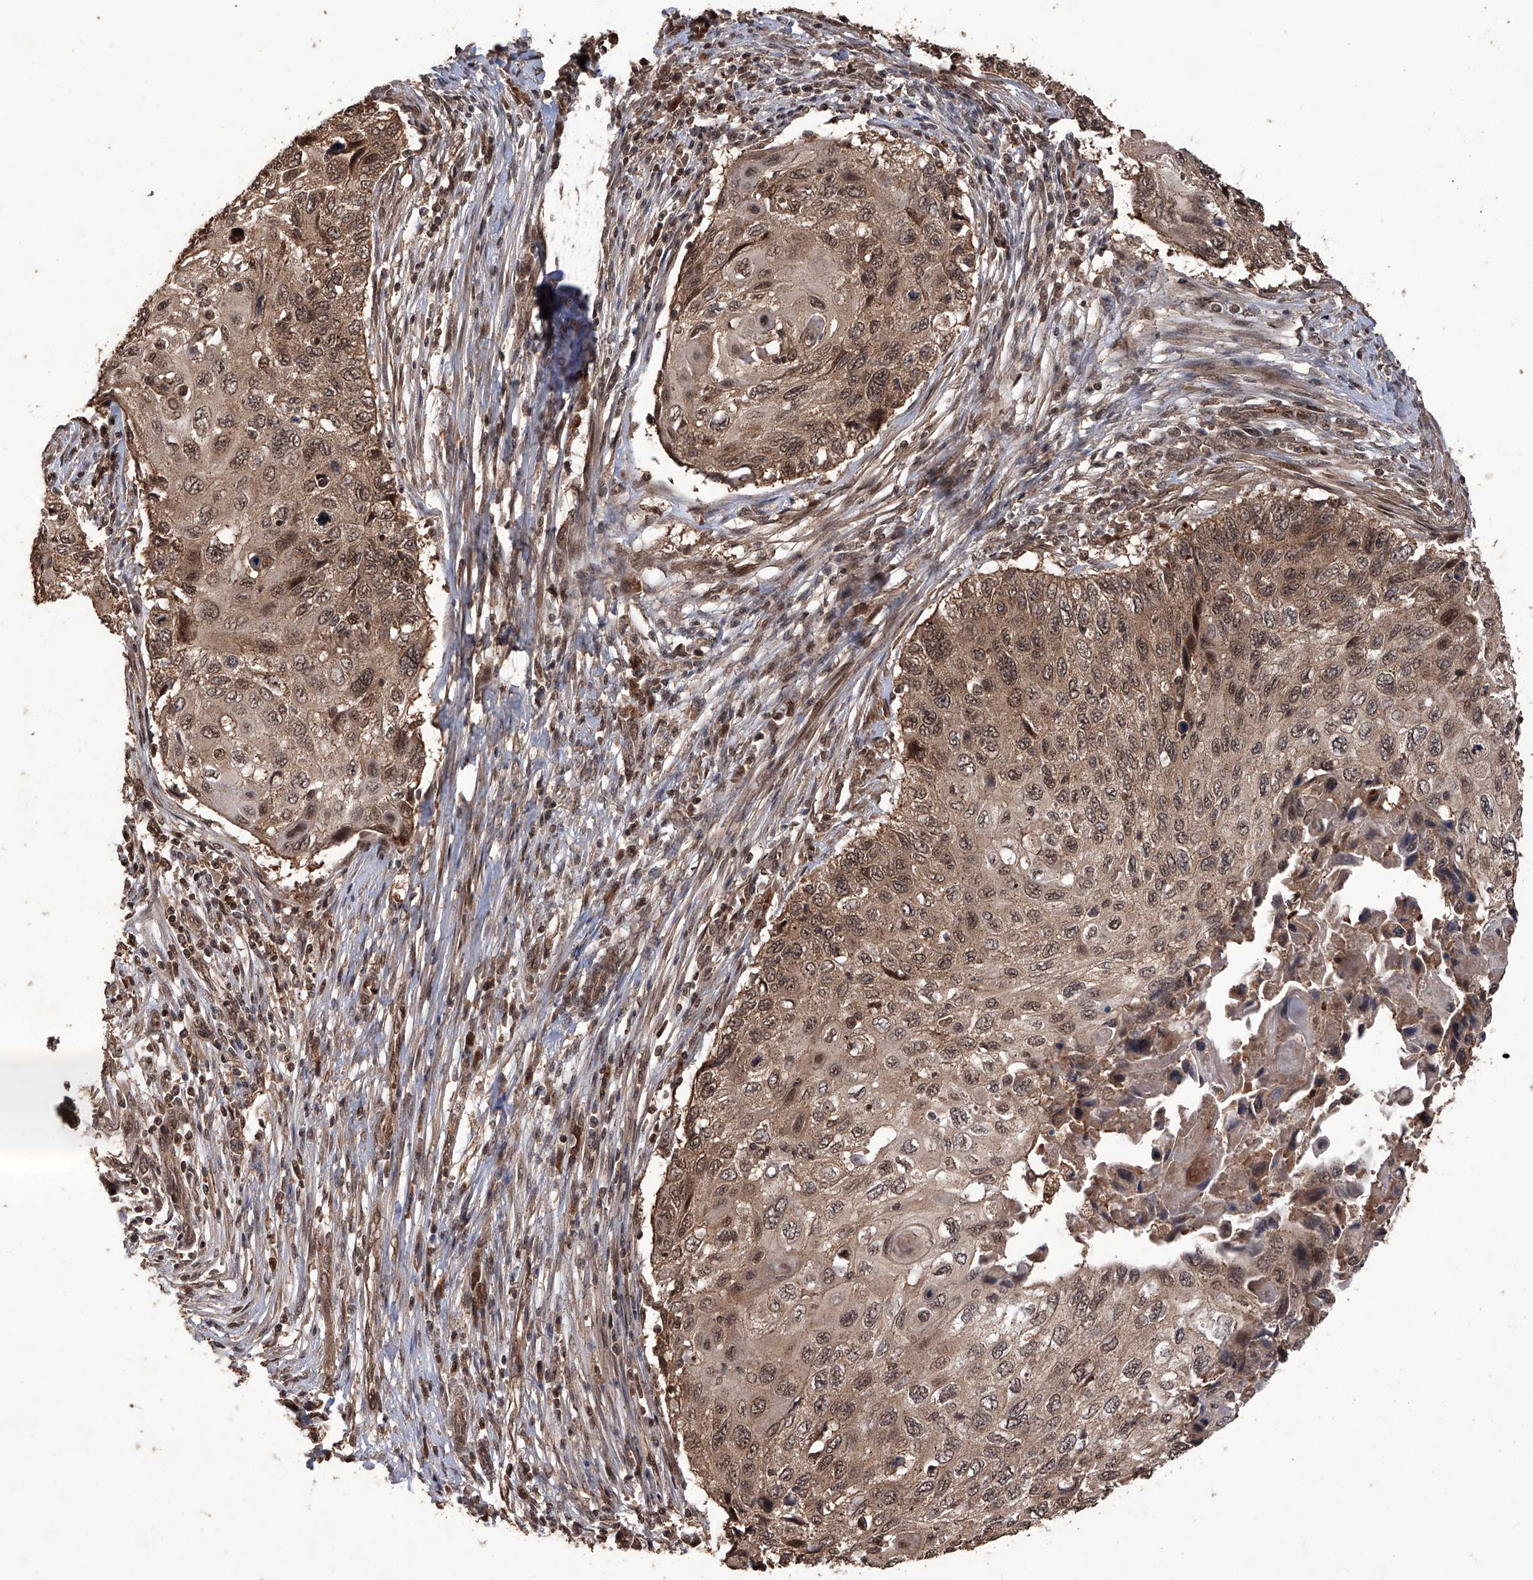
{"staining": {"intensity": "moderate", "quantity": ">75%", "location": "cytoplasmic/membranous,nuclear"}, "tissue": "cervical cancer", "cell_type": "Tumor cells", "image_type": "cancer", "snomed": [{"axis": "morphology", "description": "Squamous cell carcinoma, NOS"}, {"axis": "topography", "description": "Cervix"}], "caption": "Human squamous cell carcinoma (cervical) stained with a protein marker demonstrates moderate staining in tumor cells.", "gene": "LYSMD4", "patient": {"sex": "female", "age": 70}}